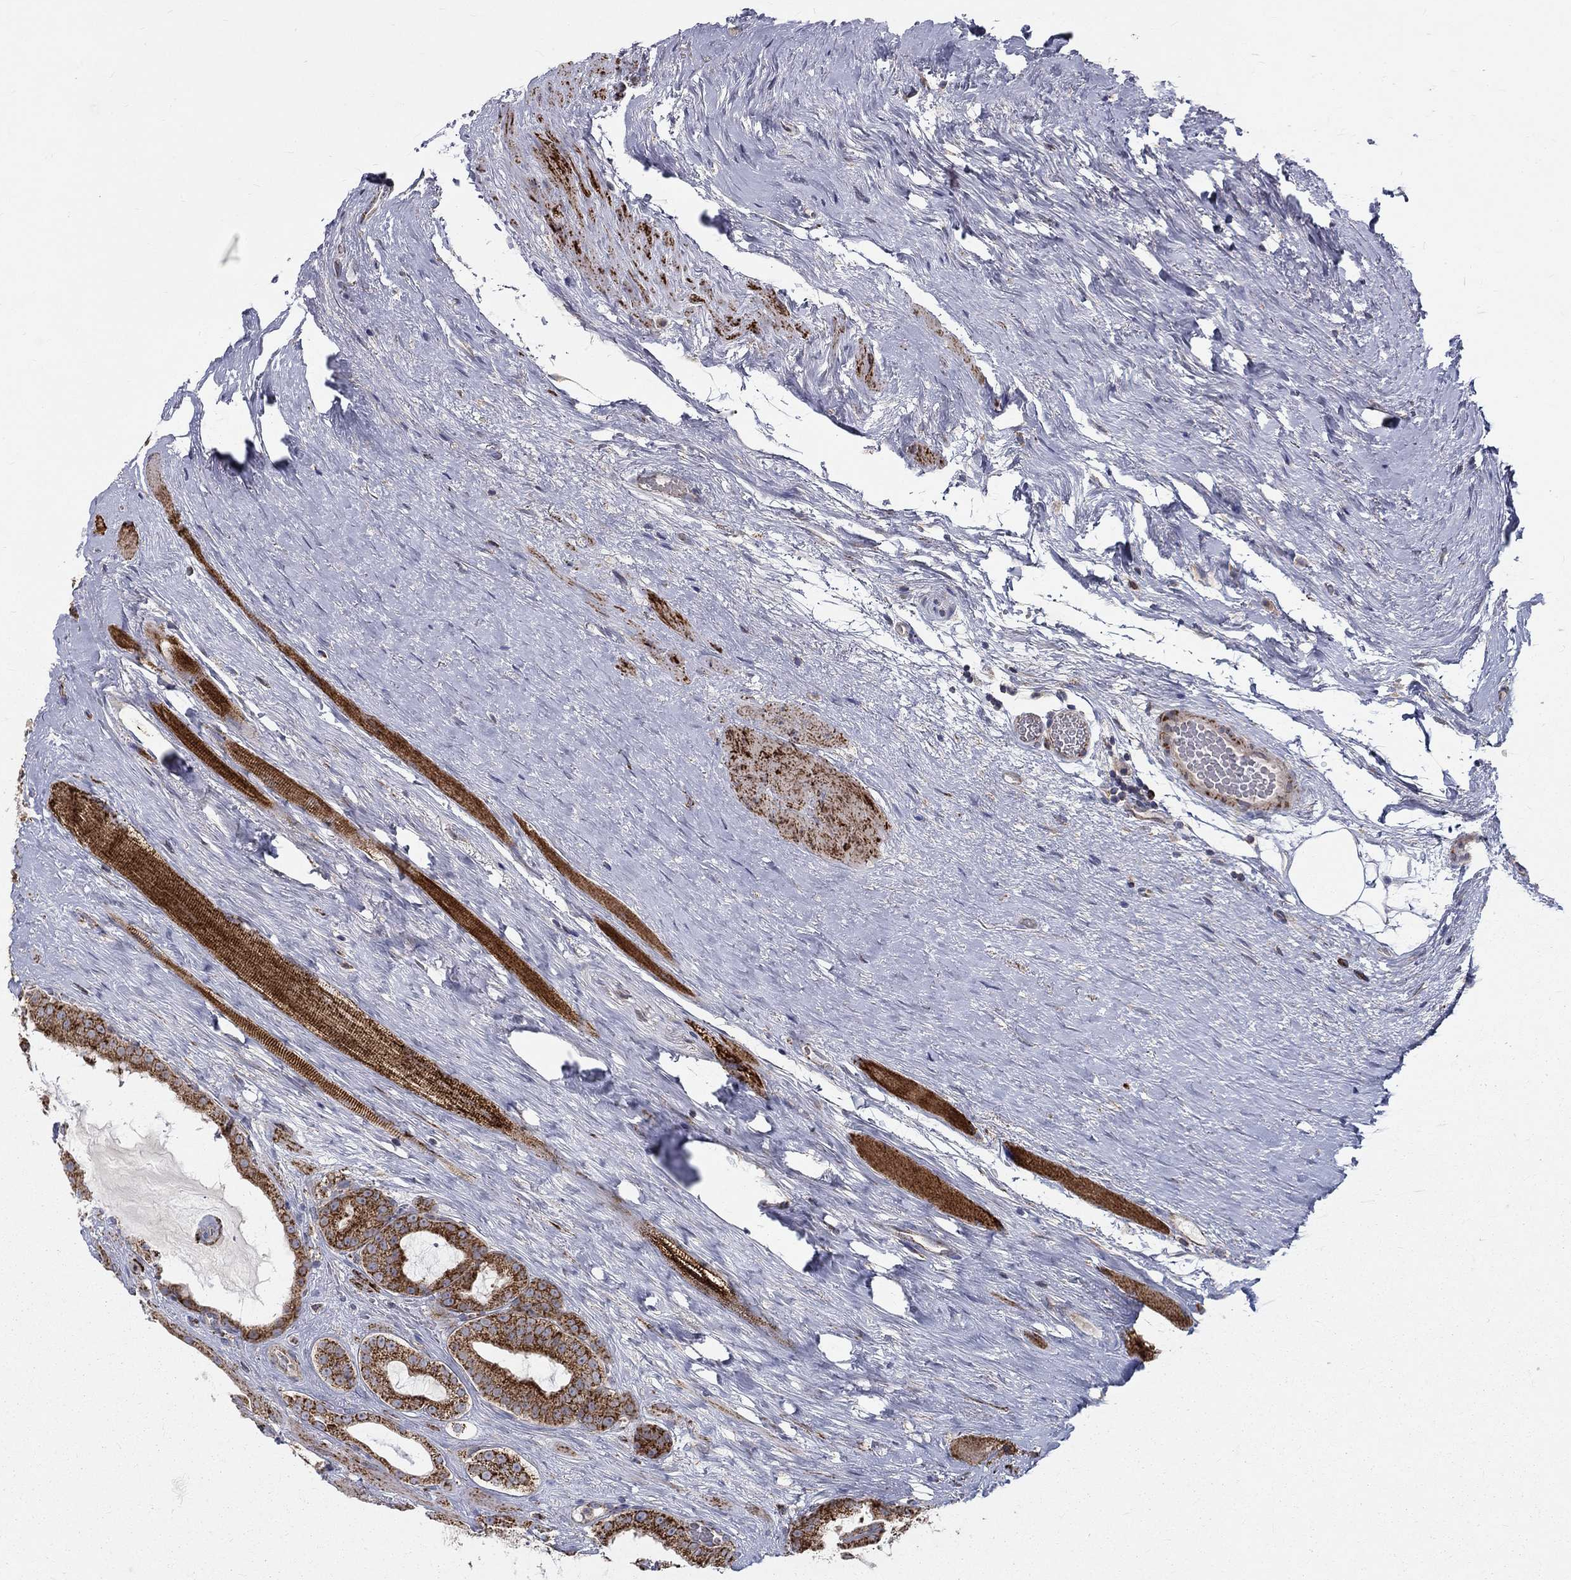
{"staining": {"intensity": "strong", "quantity": "25%-75%", "location": "cytoplasmic/membranous"}, "tissue": "prostate cancer", "cell_type": "Tumor cells", "image_type": "cancer", "snomed": [{"axis": "morphology", "description": "Adenocarcinoma, NOS"}, {"axis": "topography", "description": "Prostate"}], "caption": "Approximately 25%-75% of tumor cells in prostate cancer exhibit strong cytoplasmic/membranous protein expression as visualized by brown immunohistochemical staining.", "gene": "ALDH1B1", "patient": {"sex": "male", "age": 67}}